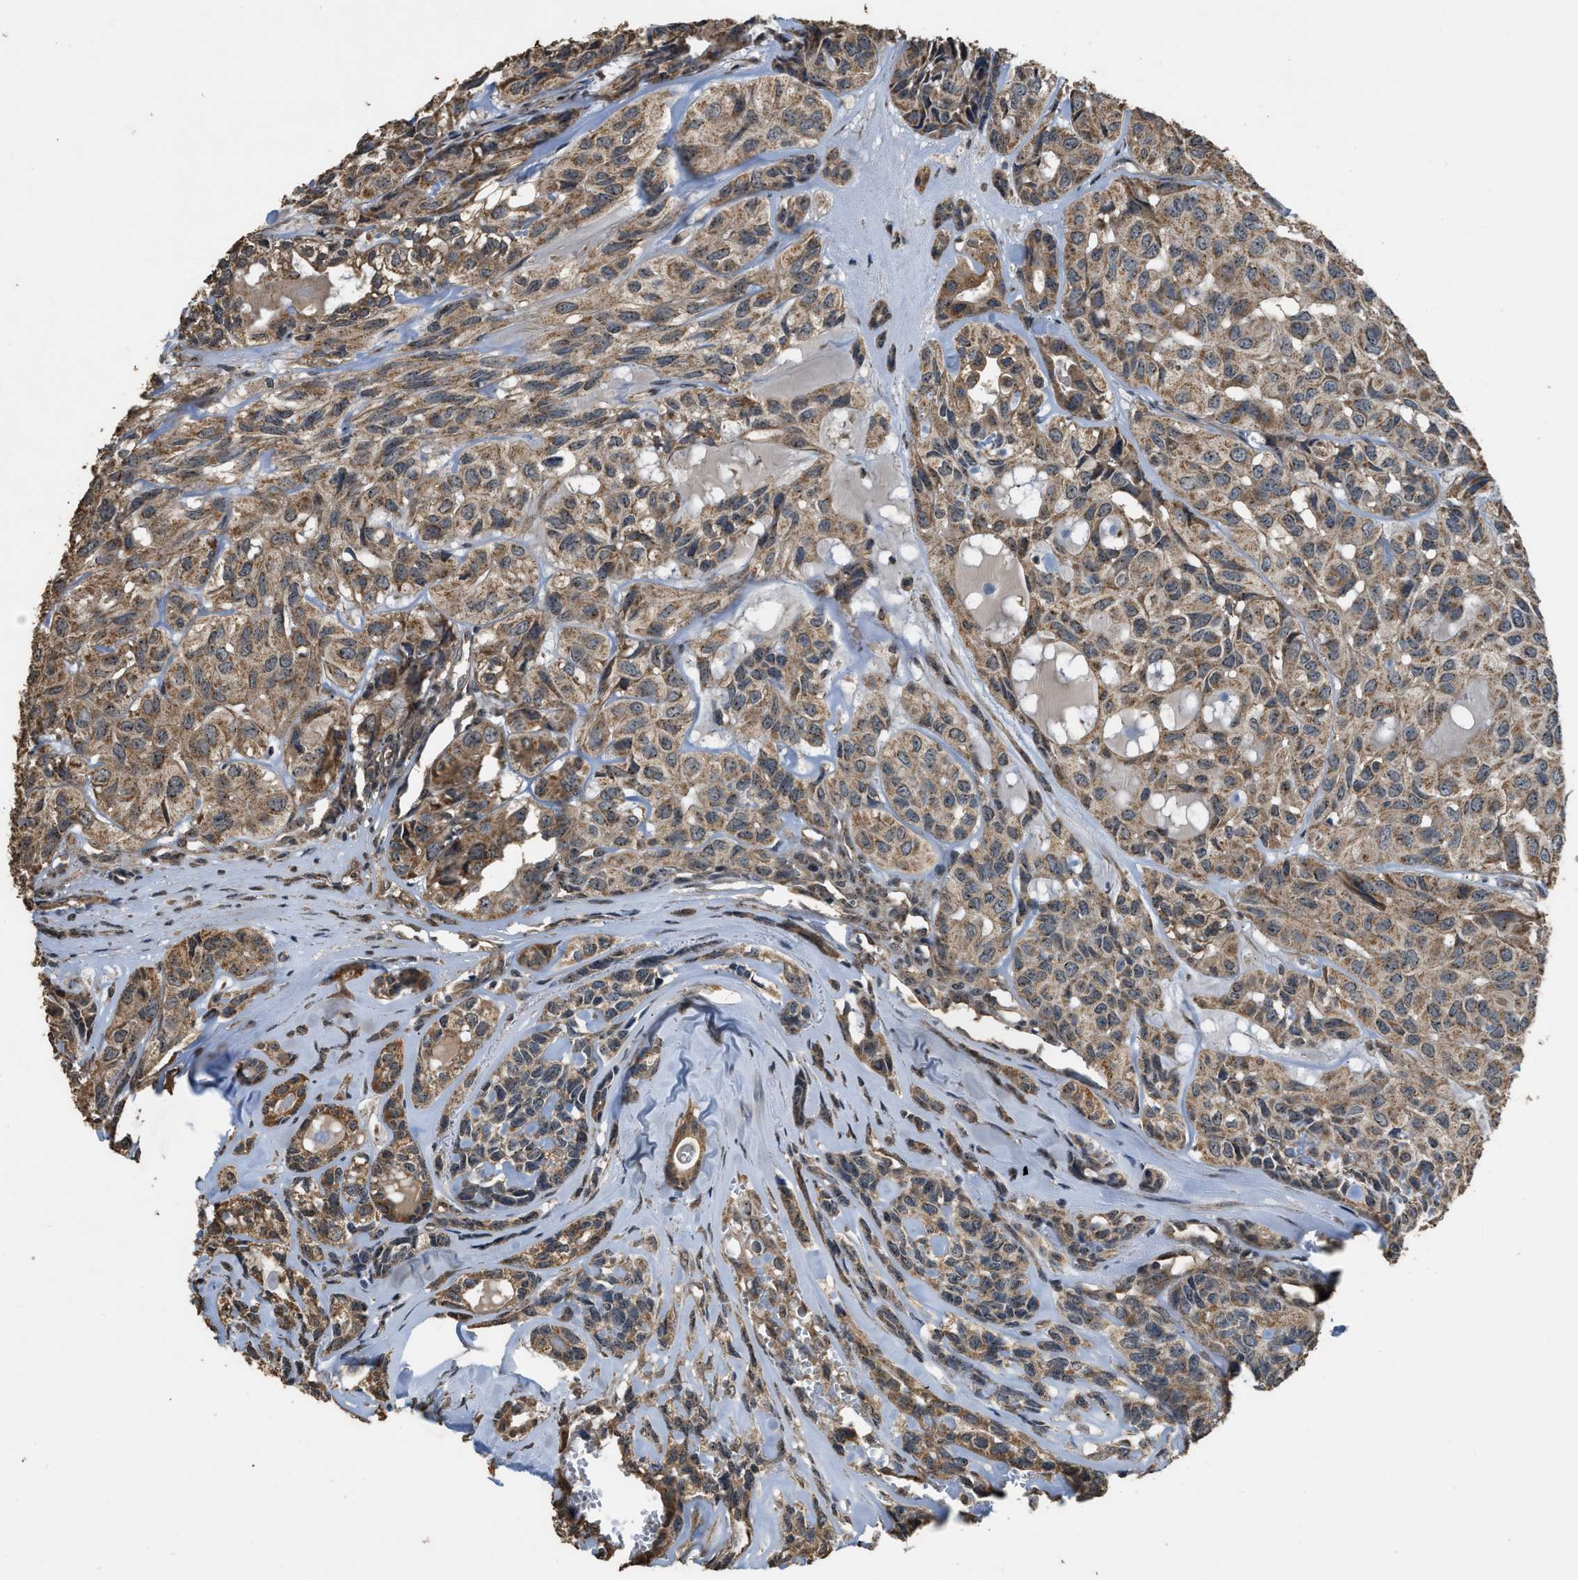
{"staining": {"intensity": "moderate", "quantity": ">75%", "location": "cytoplasmic/membranous"}, "tissue": "head and neck cancer", "cell_type": "Tumor cells", "image_type": "cancer", "snomed": [{"axis": "morphology", "description": "Adenocarcinoma, NOS"}, {"axis": "topography", "description": "Salivary gland, NOS"}, {"axis": "topography", "description": "Head-Neck"}], "caption": "A high-resolution photomicrograph shows immunohistochemistry staining of head and neck cancer, which demonstrates moderate cytoplasmic/membranous staining in approximately >75% of tumor cells. (Brightfield microscopy of DAB IHC at high magnification).", "gene": "DENND6B", "patient": {"sex": "female", "age": 76}}